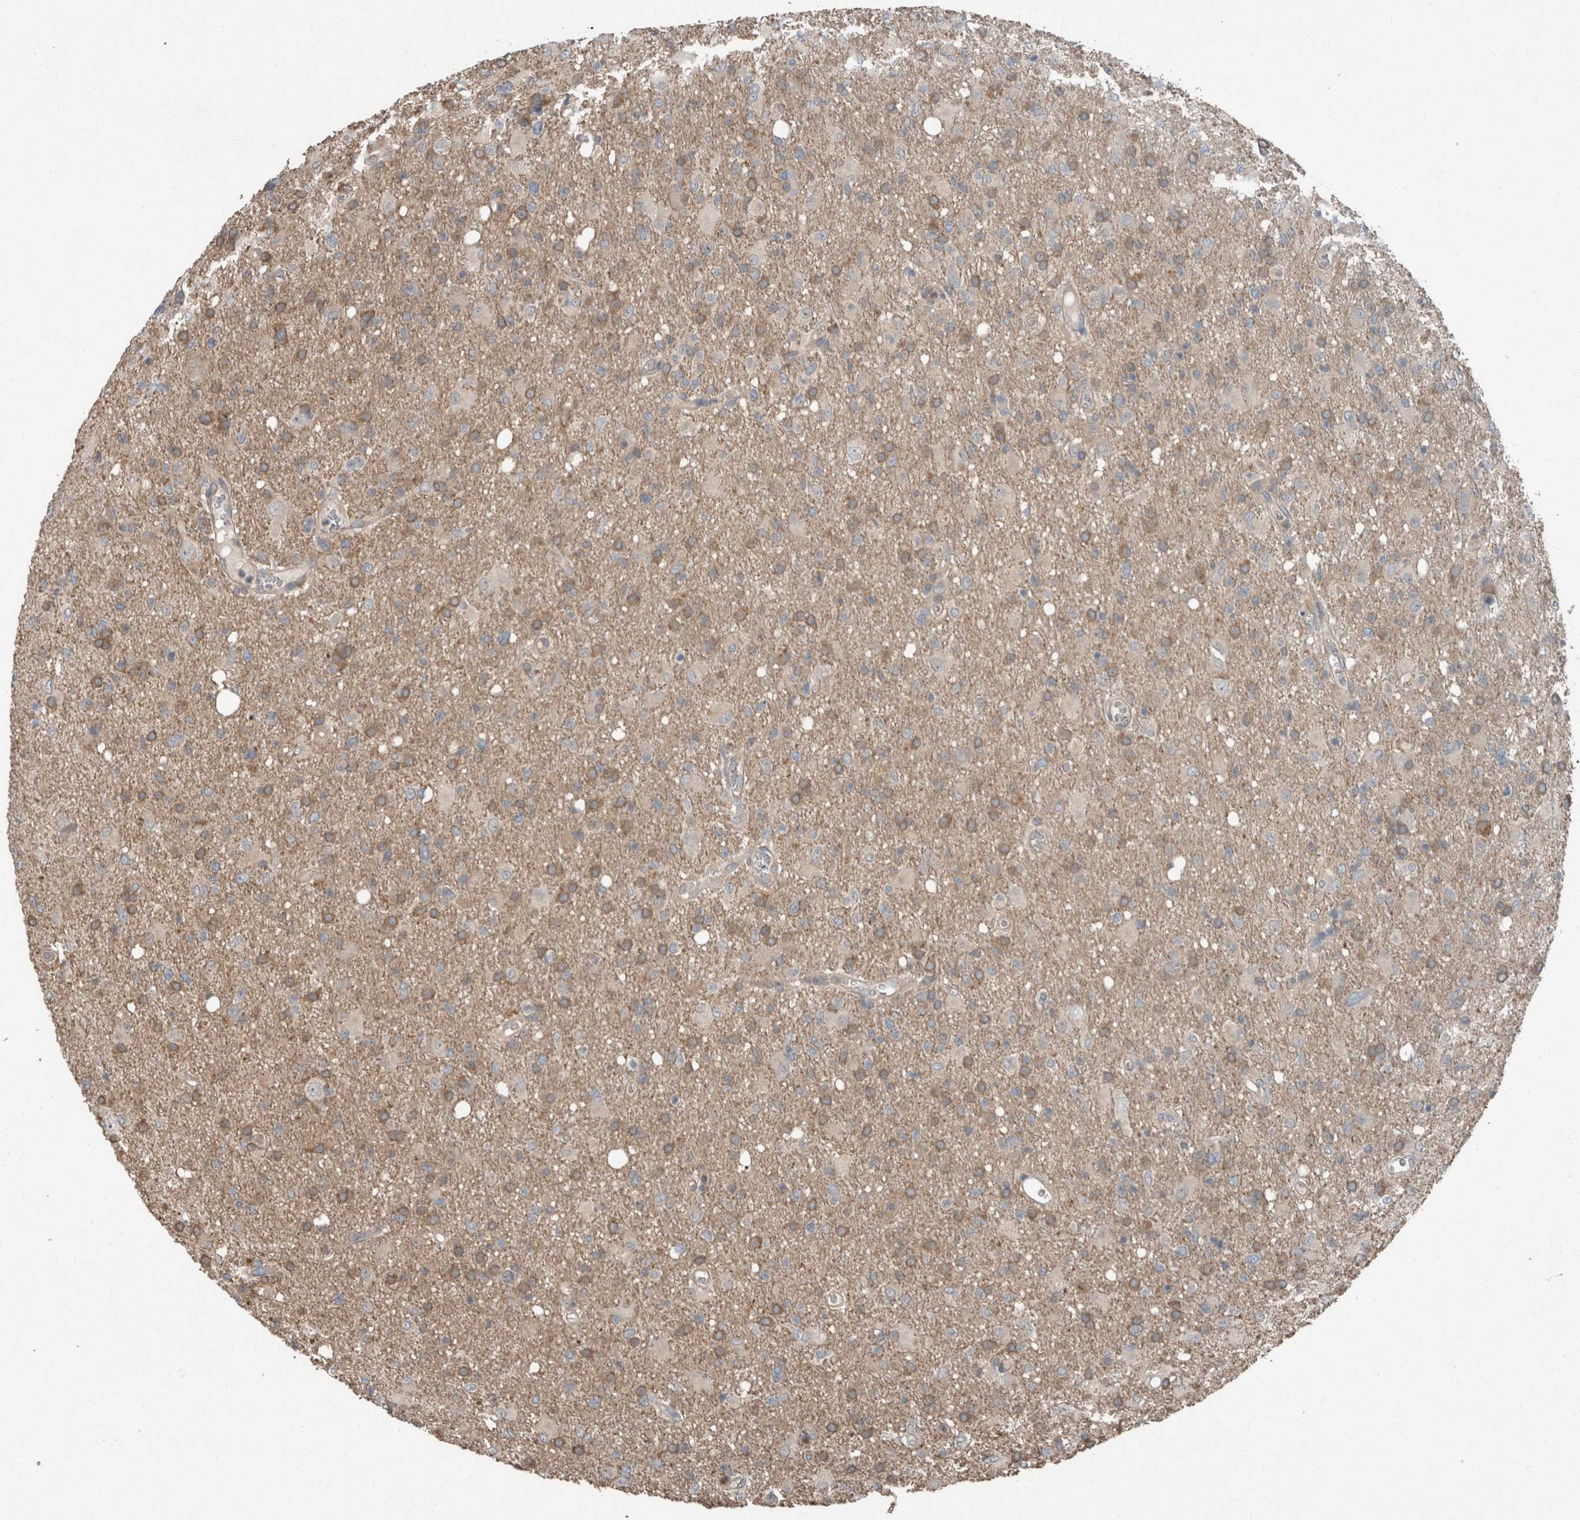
{"staining": {"intensity": "moderate", "quantity": "25%-75%", "location": "cytoplasmic/membranous"}, "tissue": "glioma", "cell_type": "Tumor cells", "image_type": "cancer", "snomed": [{"axis": "morphology", "description": "Glioma, malignant, High grade"}, {"axis": "topography", "description": "Brain"}], "caption": "The immunohistochemical stain shows moderate cytoplasmic/membranous staining in tumor cells of glioma tissue.", "gene": "KNTC1", "patient": {"sex": "female", "age": 57}}